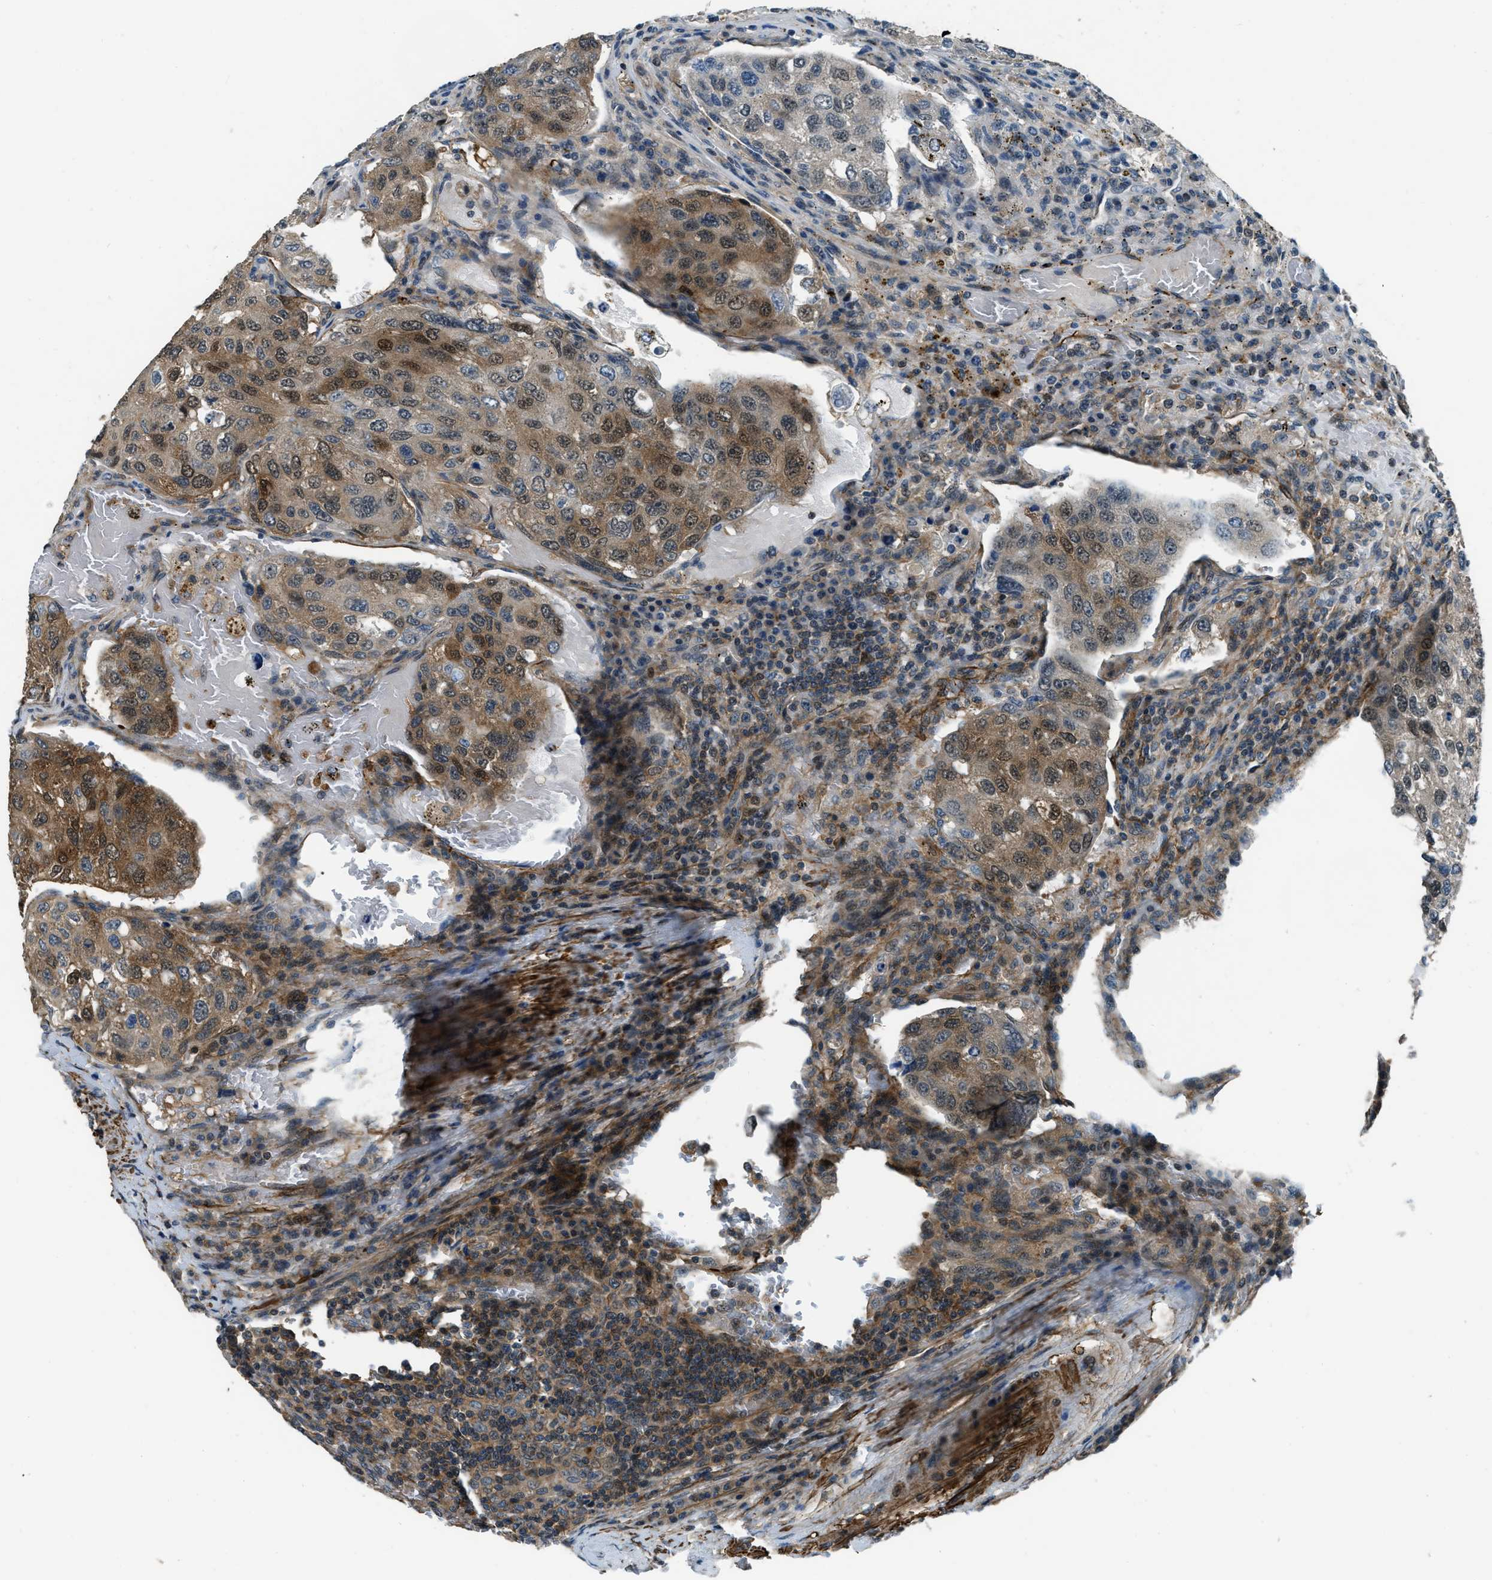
{"staining": {"intensity": "moderate", "quantity": ">75%", "location": "cytoplasmic/membranous"}, "tissue": "urothelial cancer", "cell_type": "Tumor cells", "image_type": "cancer", "snomed": [{"axis": "morphology", "description": "Urothelial carcinoma, High grade"}, {"axis": "topography", "description": "Lymph node"}, {"axis": "topography", "description": "Urinary bladder"}], "caption": "Human urothelial carcinoma (high-grade) stained with a protein marker demonstrates moderate staining in tumor cells.", "gene": "NUDCD3", "patient": {"sex": "male", "age": 51}}